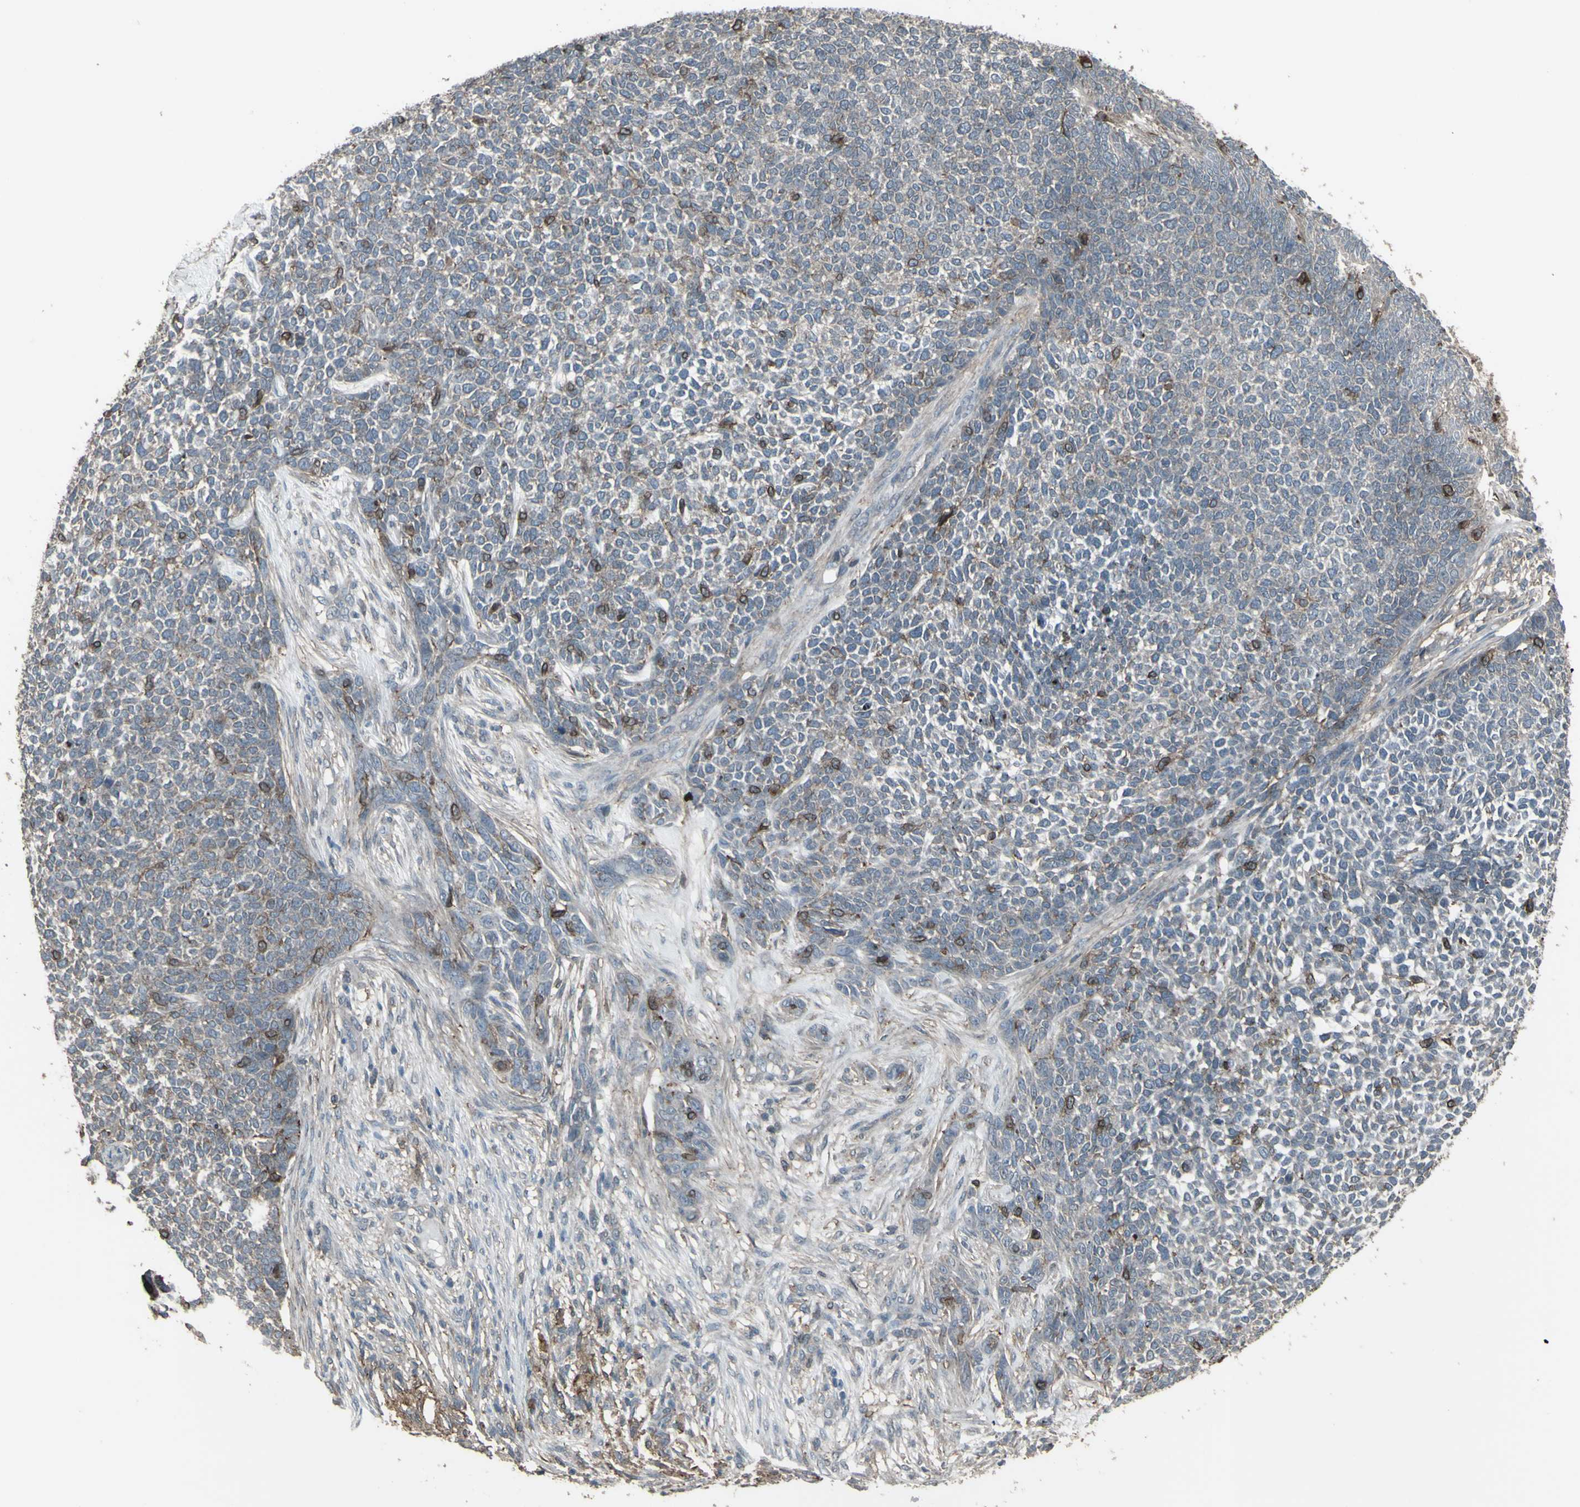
{"staining": {"intensity": "moderate", "quantity": "<25%", "location": "cytoplasmic/membranous"}, "tissue": "skin cancer", "cell_type": "Tumor cells", "image_type": "cancer", "snomed": [{"axis": "morphology", "description": "Basal cell carcinoma"}, {"axis": "topography", "description": "Skin"}], "caption": "Immunohistochemistry (IHC) photomicrograph of neoplastic tissue: skin cancer (basal cell carcinoma) stained using immunohistochemistry (IHC) displays low levels of moderate protein expression localized specifically in the cytoplasmic/membranous of tumor cells, appearing as a cytoplasmic/membranous brown color.", "gene": "SMO", "patient": {"sex": "female", "age": 84}}